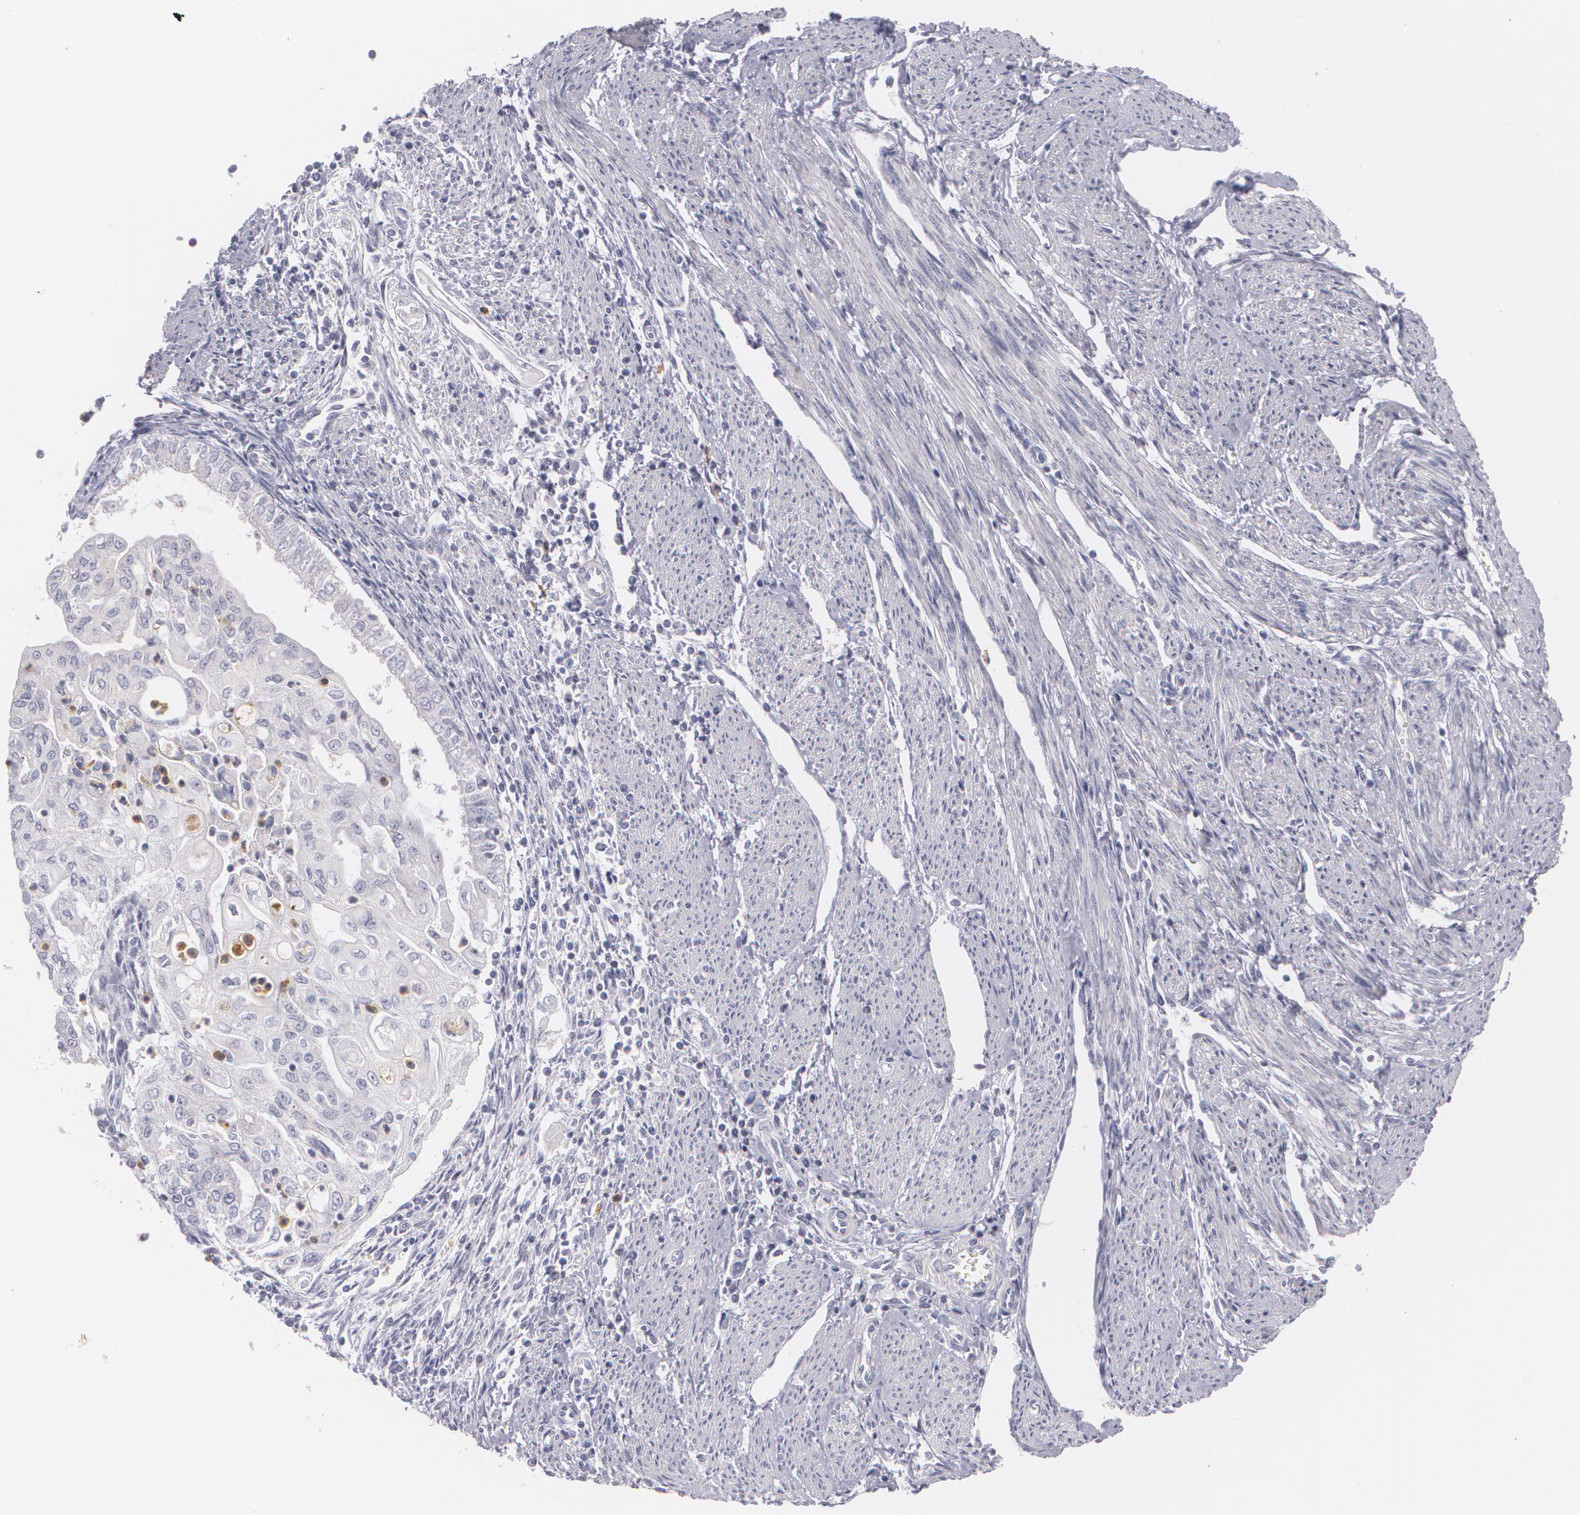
{"staining": {"intensity": "negative", "quantity": "none", "location": "none"}, "tissue": "endometrial cancer", "cell_type": "Tumor cells", "image_type": "cancer", "snomed": [{"axis": "morphology", "description": "Adenocarcinoma, NOS"}, {"axis": "topography", "description": "Endometrium"}], "caption": "Immunohistochemistry (IHC) of human endometrial cancer (adenocarcinoma) exhibits no staining in tumor cells.", "gene": "FAM181A", "patient": {"sex": "female", "age": 75}}